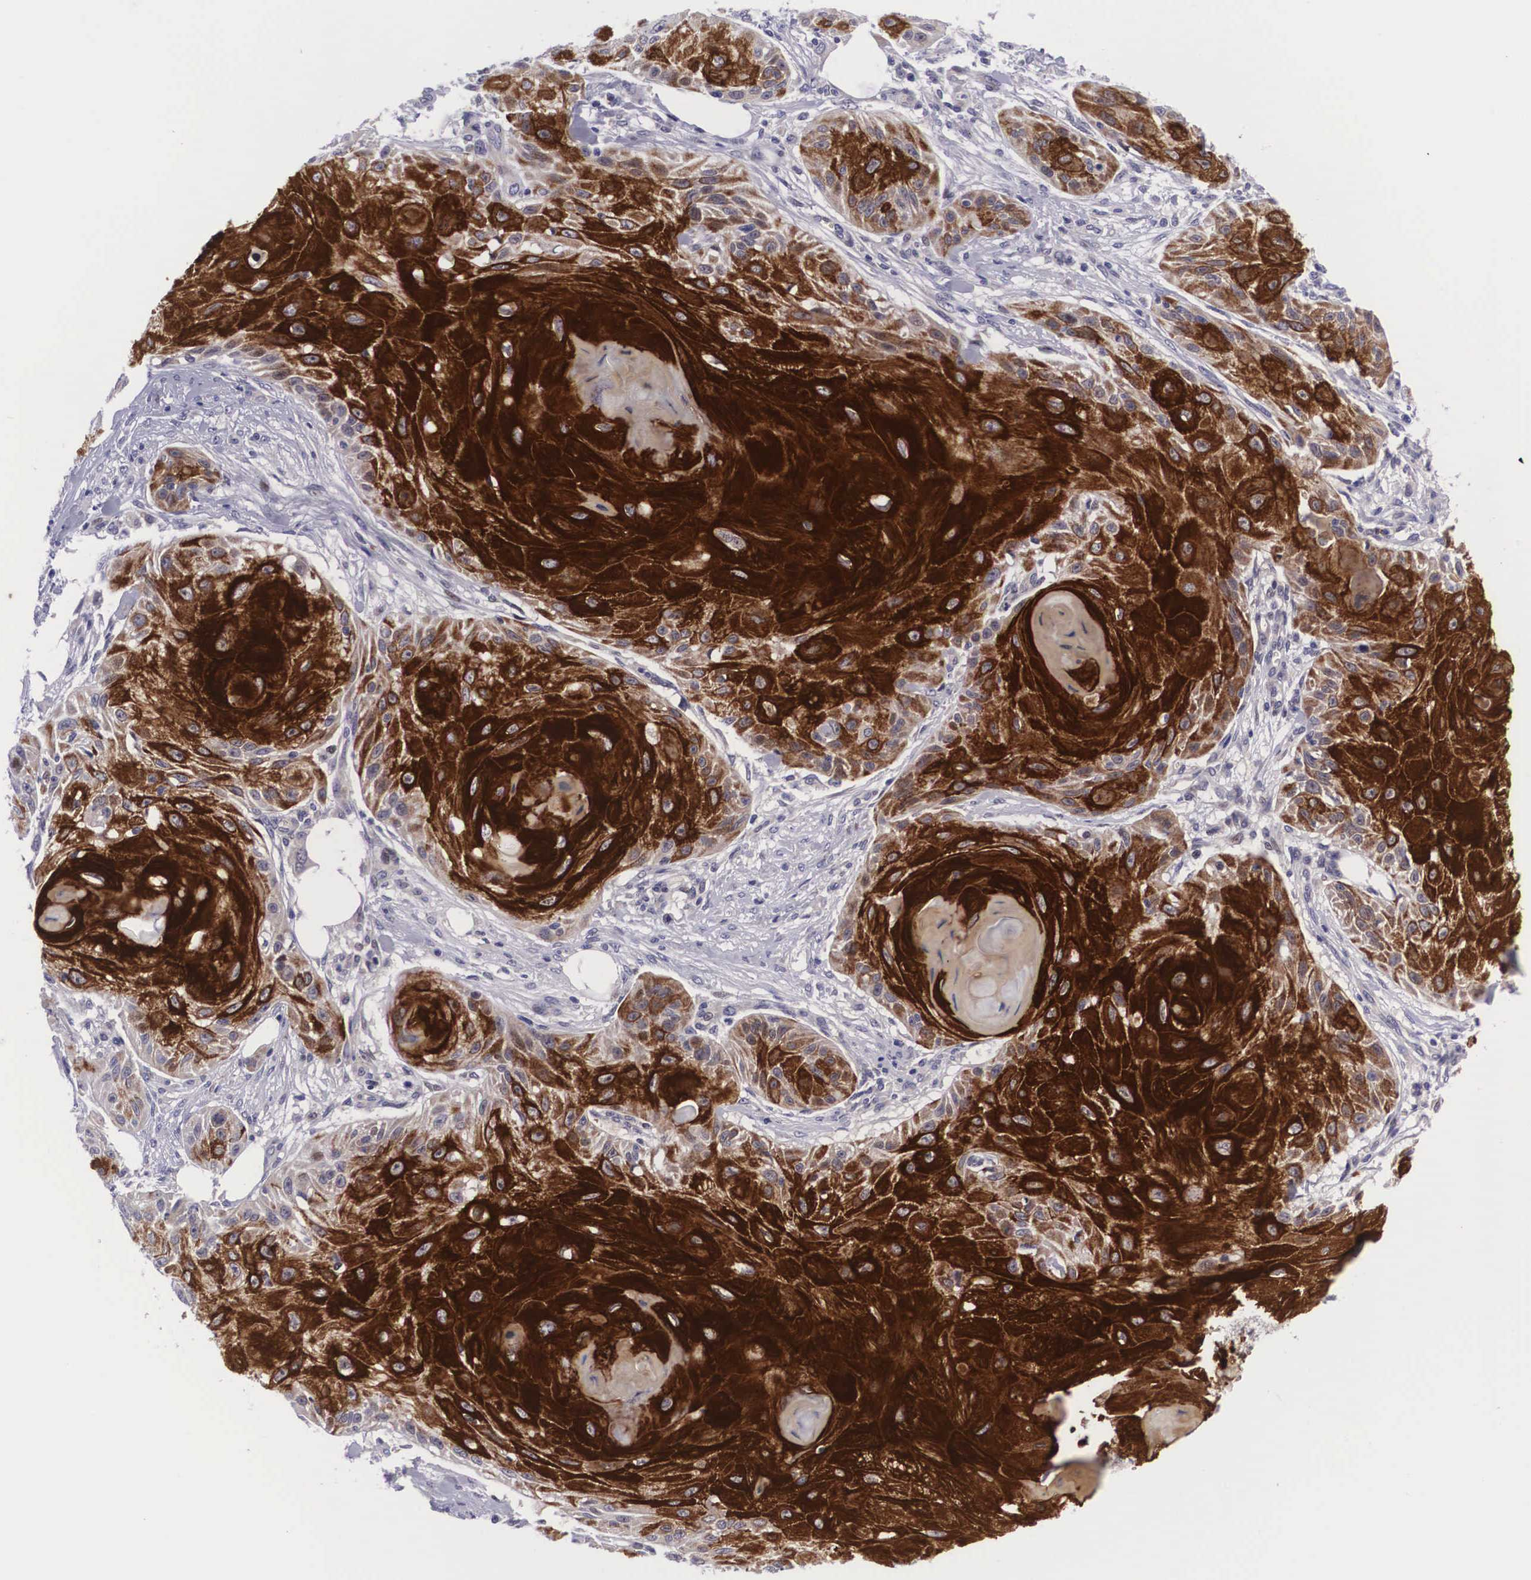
{"staining": {"intensity": "strong", "quantity": "25%-75%", "location": "cytoplasmic/membranous,nuclear"}, "tissue": "skin cancer", "cell_type": "Tumor cells", "image_type": "cancer", "snomed": [{"axis": "morphology", "description": "Squamous cell carcinoma, NOS"}, {"axis": "topography", "description": "Skin"}], "caption": "Protein expression analysis of human skin squamous cell carcinoma reveals strong cytoplasmic/membranous and nuclear positivity in approximately 25%-75% of tumor cells.", "gene": "EMID1", "patient": {"sex": "female", "age": 88}}